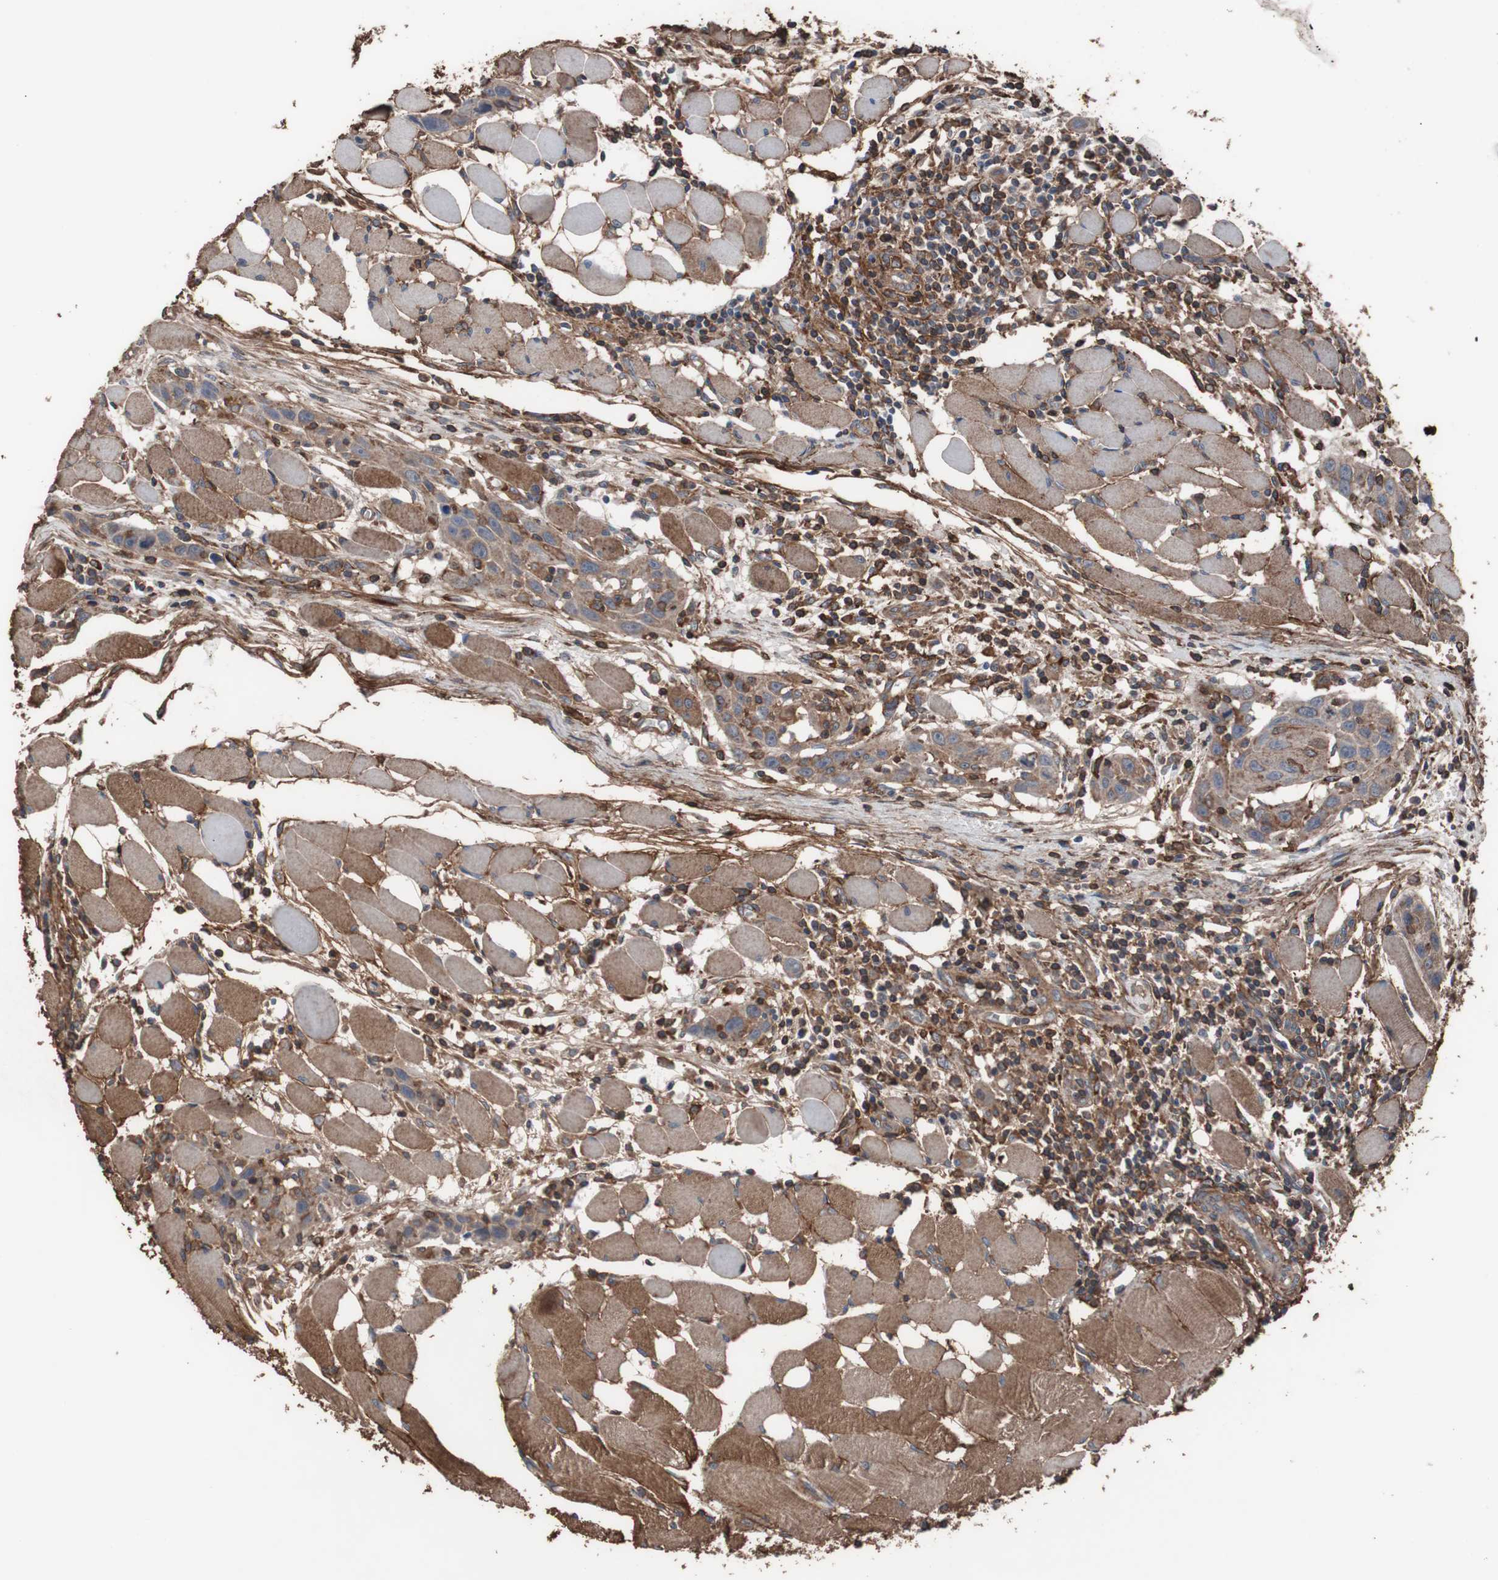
{"staining": {"intensity": "moderate", "quantity": ">75%", "location": "cytoplasmic/membranous"}, "tissue": "head and neck cancer", "cell_type": "Tumor cells", "image_type": "cancer", "snomed": [{"axis": "morphology", "description": "Squamous cell carcinoma, NOS"}, {"axis": "topography", "description": "Oral tissue"}, {"axis": "topography", "description": "Head-Neck"}], "caption": "Immunohistochemical staining of head and neck cancer exhibits medium levels of moderate cytoplasmic/membranous protein staining in approximately >75% of tumor cells.", "gene": "COL6A2", "patient": {"sex": "female", "age": 50}}